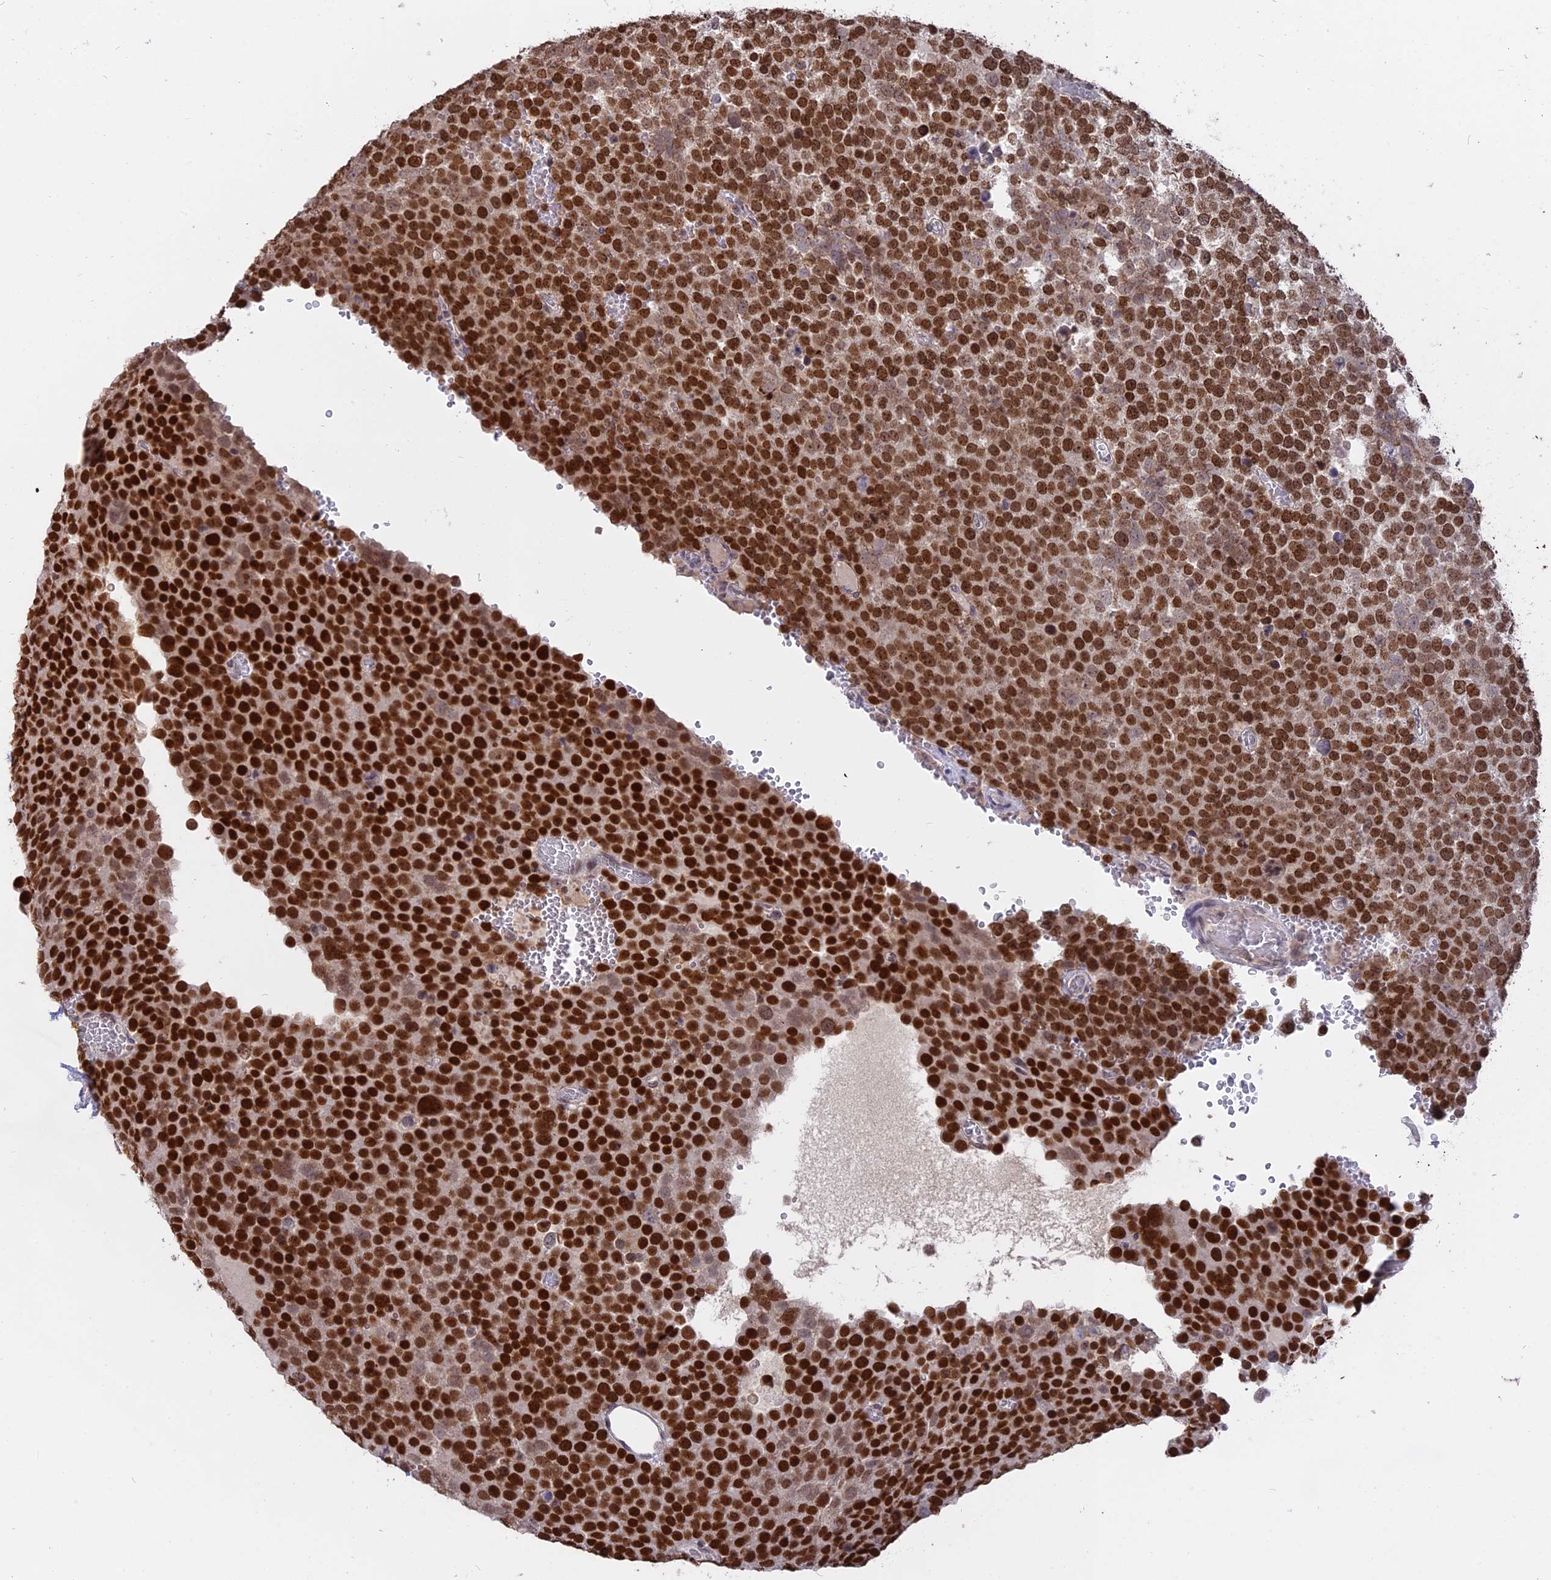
{"staining": {"intensity": "strong", "quantity": ">75%", "location": "nuclear"}, "tissue": "testis cancer", "cell_type": "Tumor cells", "image_type": "cancer", "snomed": [{"axis": "morphology", "description": "Seminoma, NOS"}, {"axis": "topography", "description": "Testis"}], "caption": "IHC histopathology image of human testis cancer stained for a protein (brown), which reveals high levels of strong nuclear staining in about >75% of tumor cells.", "gene": "NR1H3", "patient": {"sex": "male", "age": 71}}